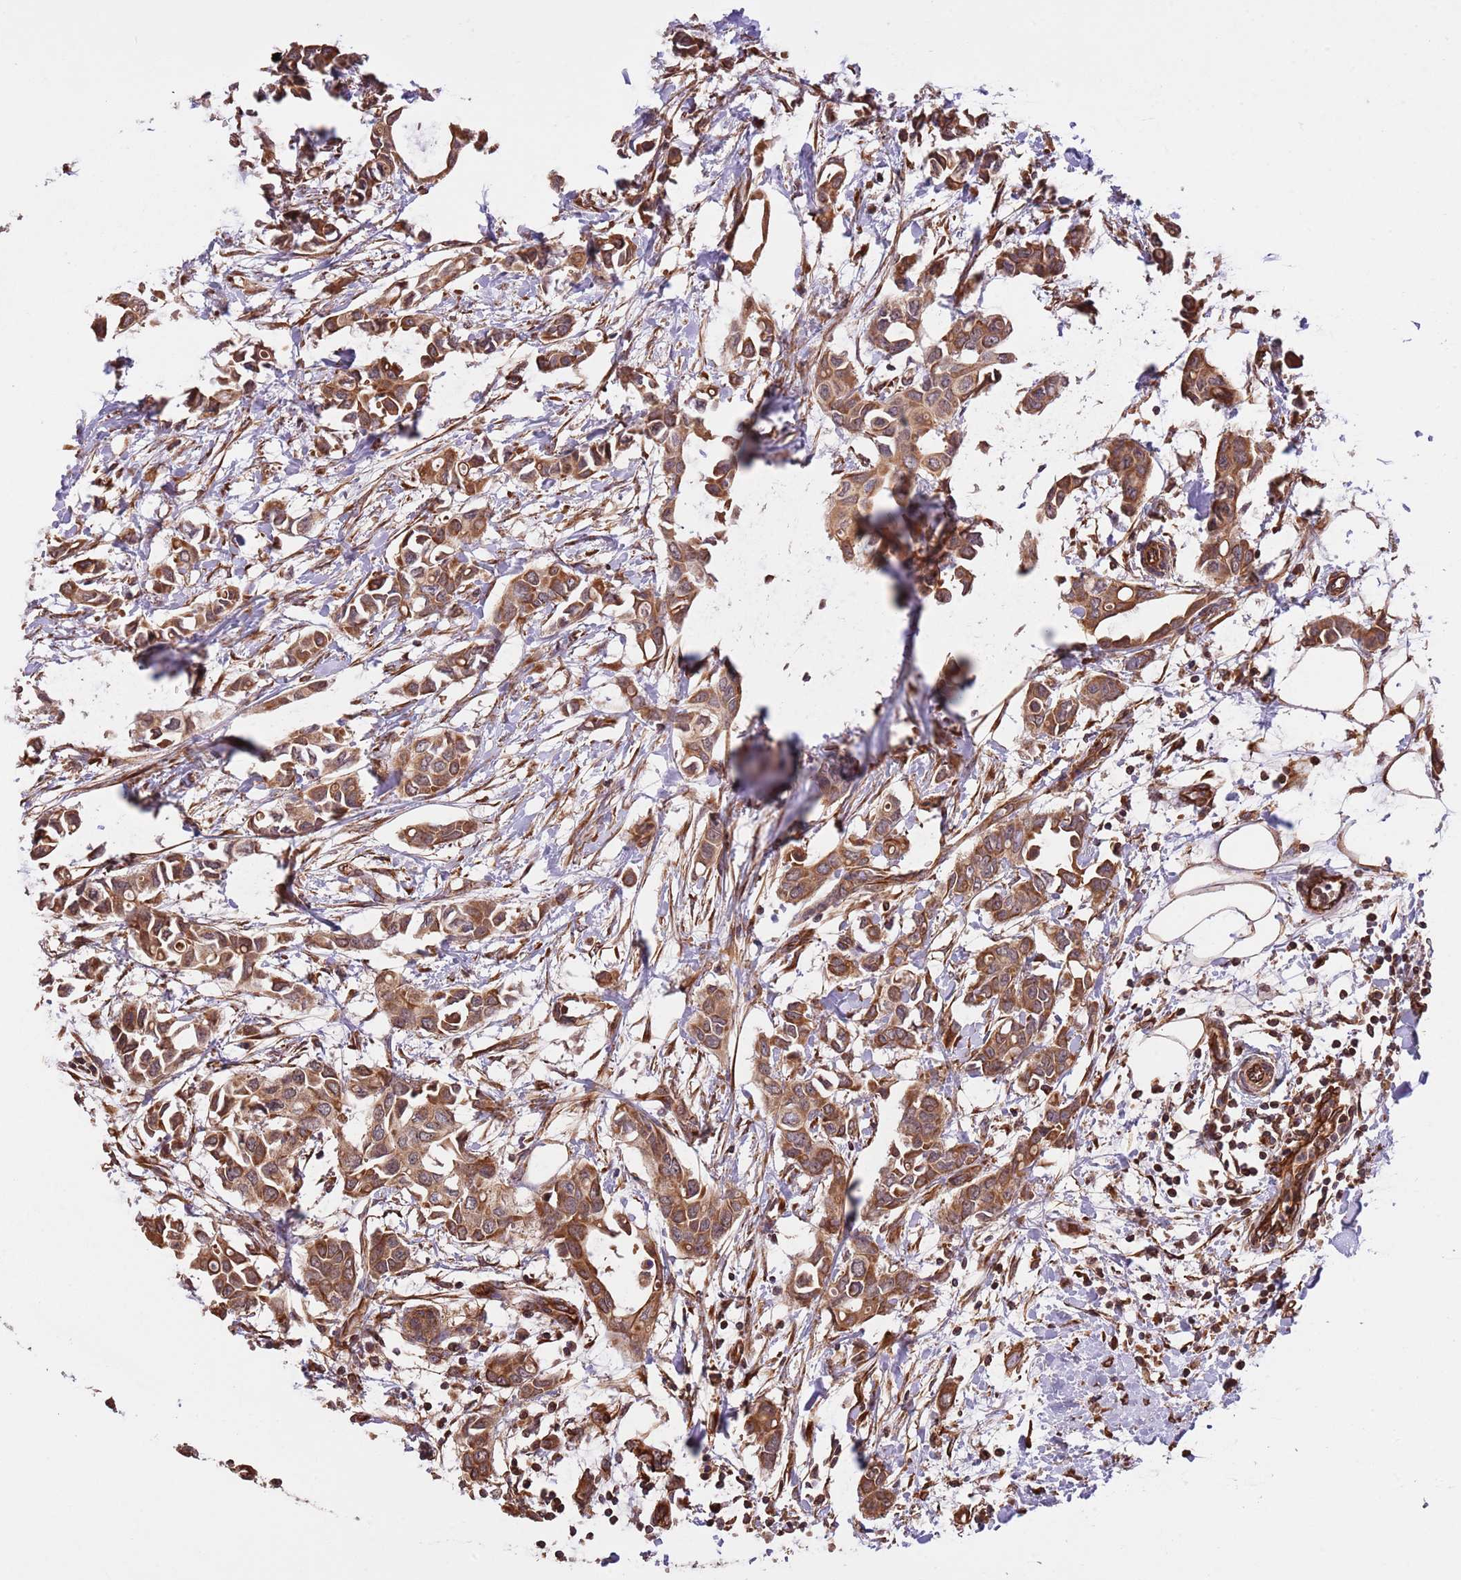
{"staining": {"intensity": "moderate", "quantity": ">75%", "location": "cytoplasmic/membranous"}, "tissue": "breast cancer", "cell_type": "Tumor cells", "image_type": "cancer", "snomed": [{"axis": "morphology", "description": "Duct carcinoma"}, {"axis": "topography", "description": "Breast"}], "caption": "A high-resolution photomicrograph shows immunohistochemistry (IHC) staining of breast cancer (infiltrating ductal carcinoma), which displays moderate cytoplasmic/membranous staining in approximately >75% of tumor cells.", "gene": "FAM89B", "patient": {"sex": "female", "age": 41}}